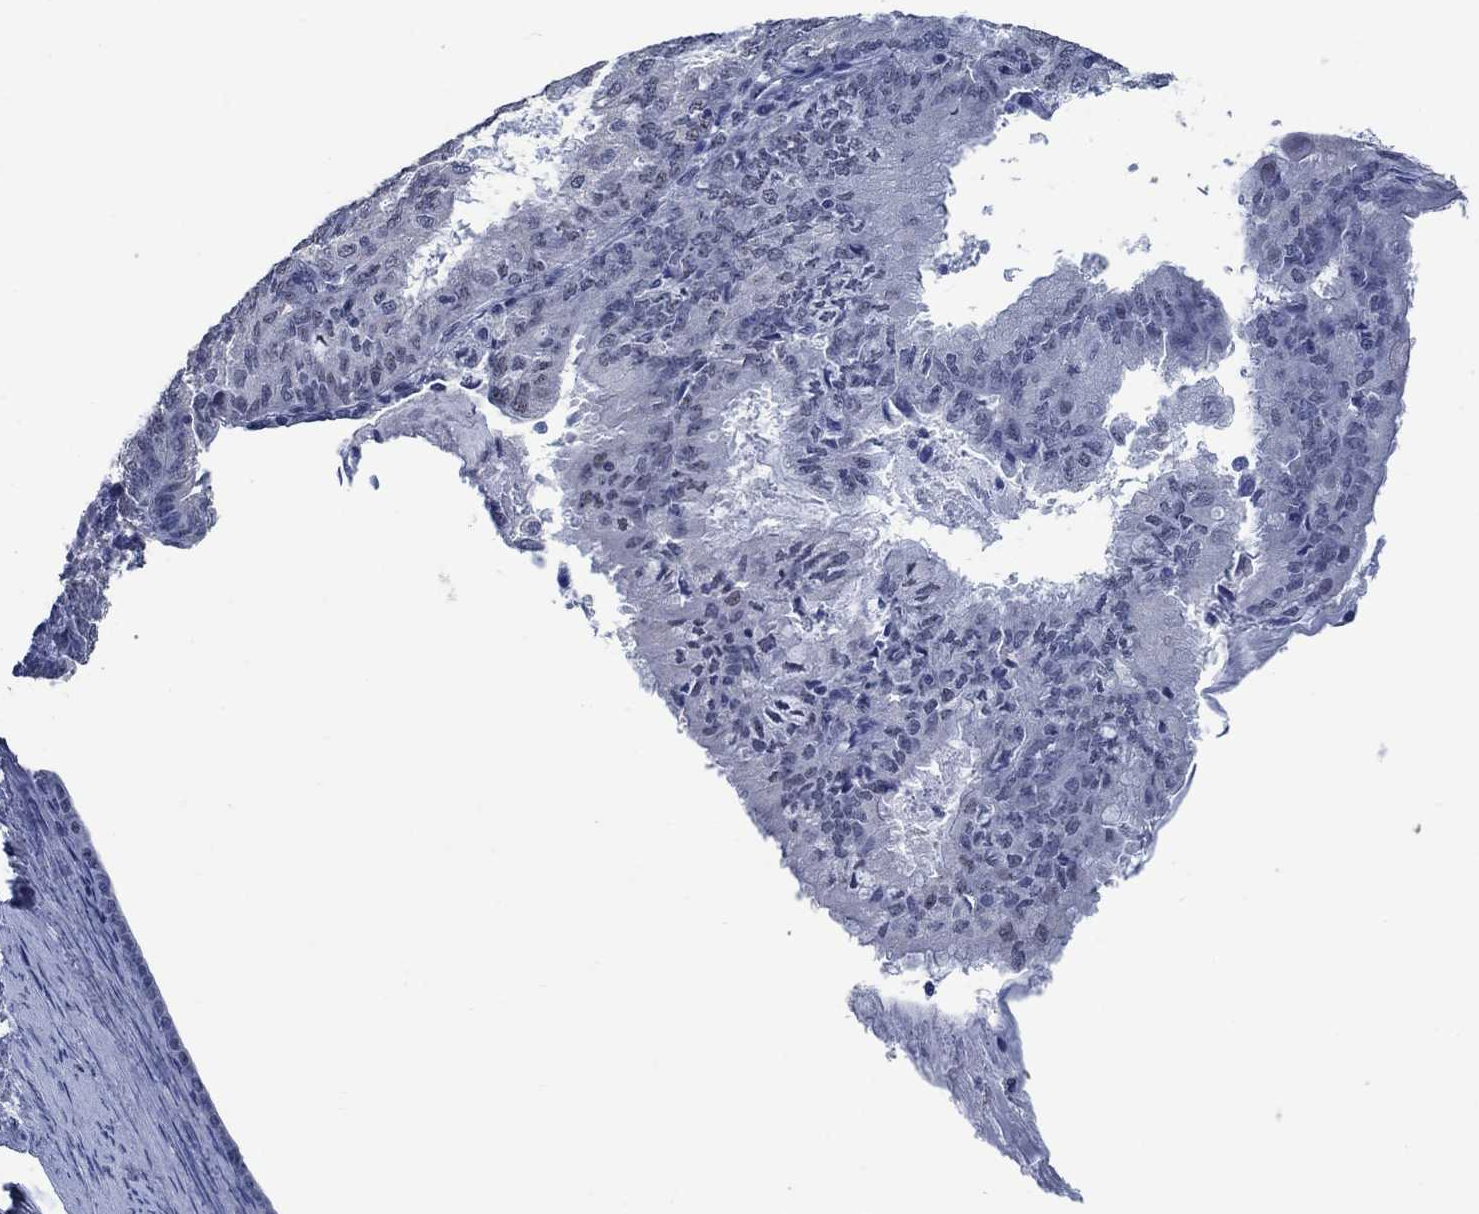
{"staining": {"intensity": "negative", "quantity": "none", "location": "none"}, "tissue": "endometrial cancer", "cell_type": "Tumor cells", "image_type": "cancer", "snomed": [{"axis": "morphology", "description": "Adenocarcinoma, NOS"}, {"axis": "topography", "description": "Endometrium"}], "caption": "DAB (3,3'-diaminobenzidine) immunohistochemical staining of endometrial cancer (adenocarcinoma) displays no significant staining in tumor cells. The staining was performed using DAB (3,3'-diaminobenzidine) to visualize the protein expression in brown, while the nuclei were stained in blue with hematoxylin (Magnification: 20x).", "gene": "OBSCN", "patient": {"sex": "female", "age": 57}}